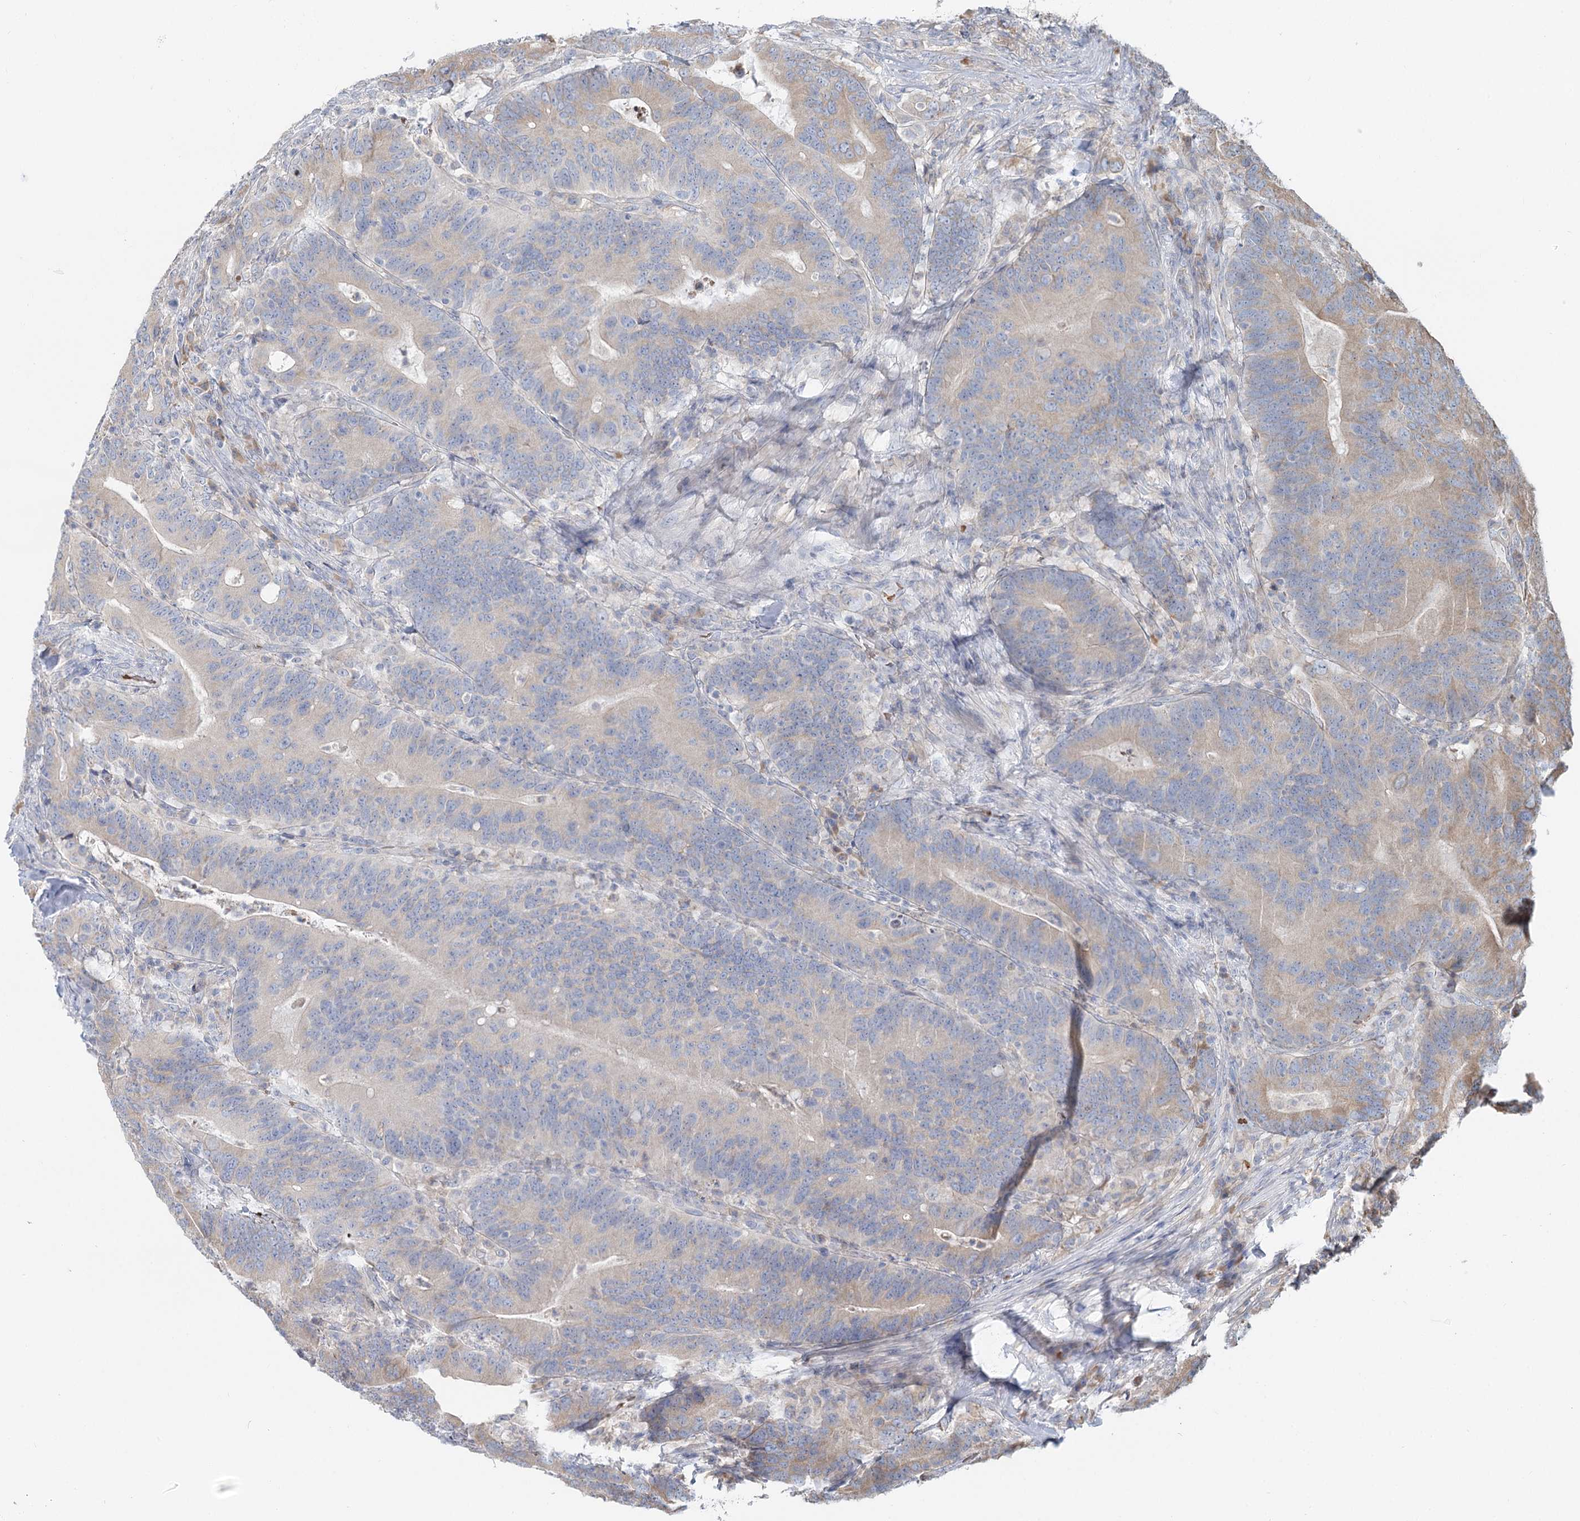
{"staining": {"intensity": "weak", "quantity": "<25%", "location": "cytoplasmic/membranous"}, "tissue": "colorectal cancer", "cell_type": "Tumor cells", "image_type": "cancer", "snomed": [{"axis": "morphology", "description": "Adenocarcinoma, NOS"}, {"axis": "topography", "description": "Colon"}], "caption": "Image shows no protein positivity in tumor cells of colorectal cancer tissue. (DAB immunohistochemistry (IHC) visualized using brightfield microscopy, high magnification).", "gene": "ANKRD16", "patient": {"sex": "female", "age": 66}}